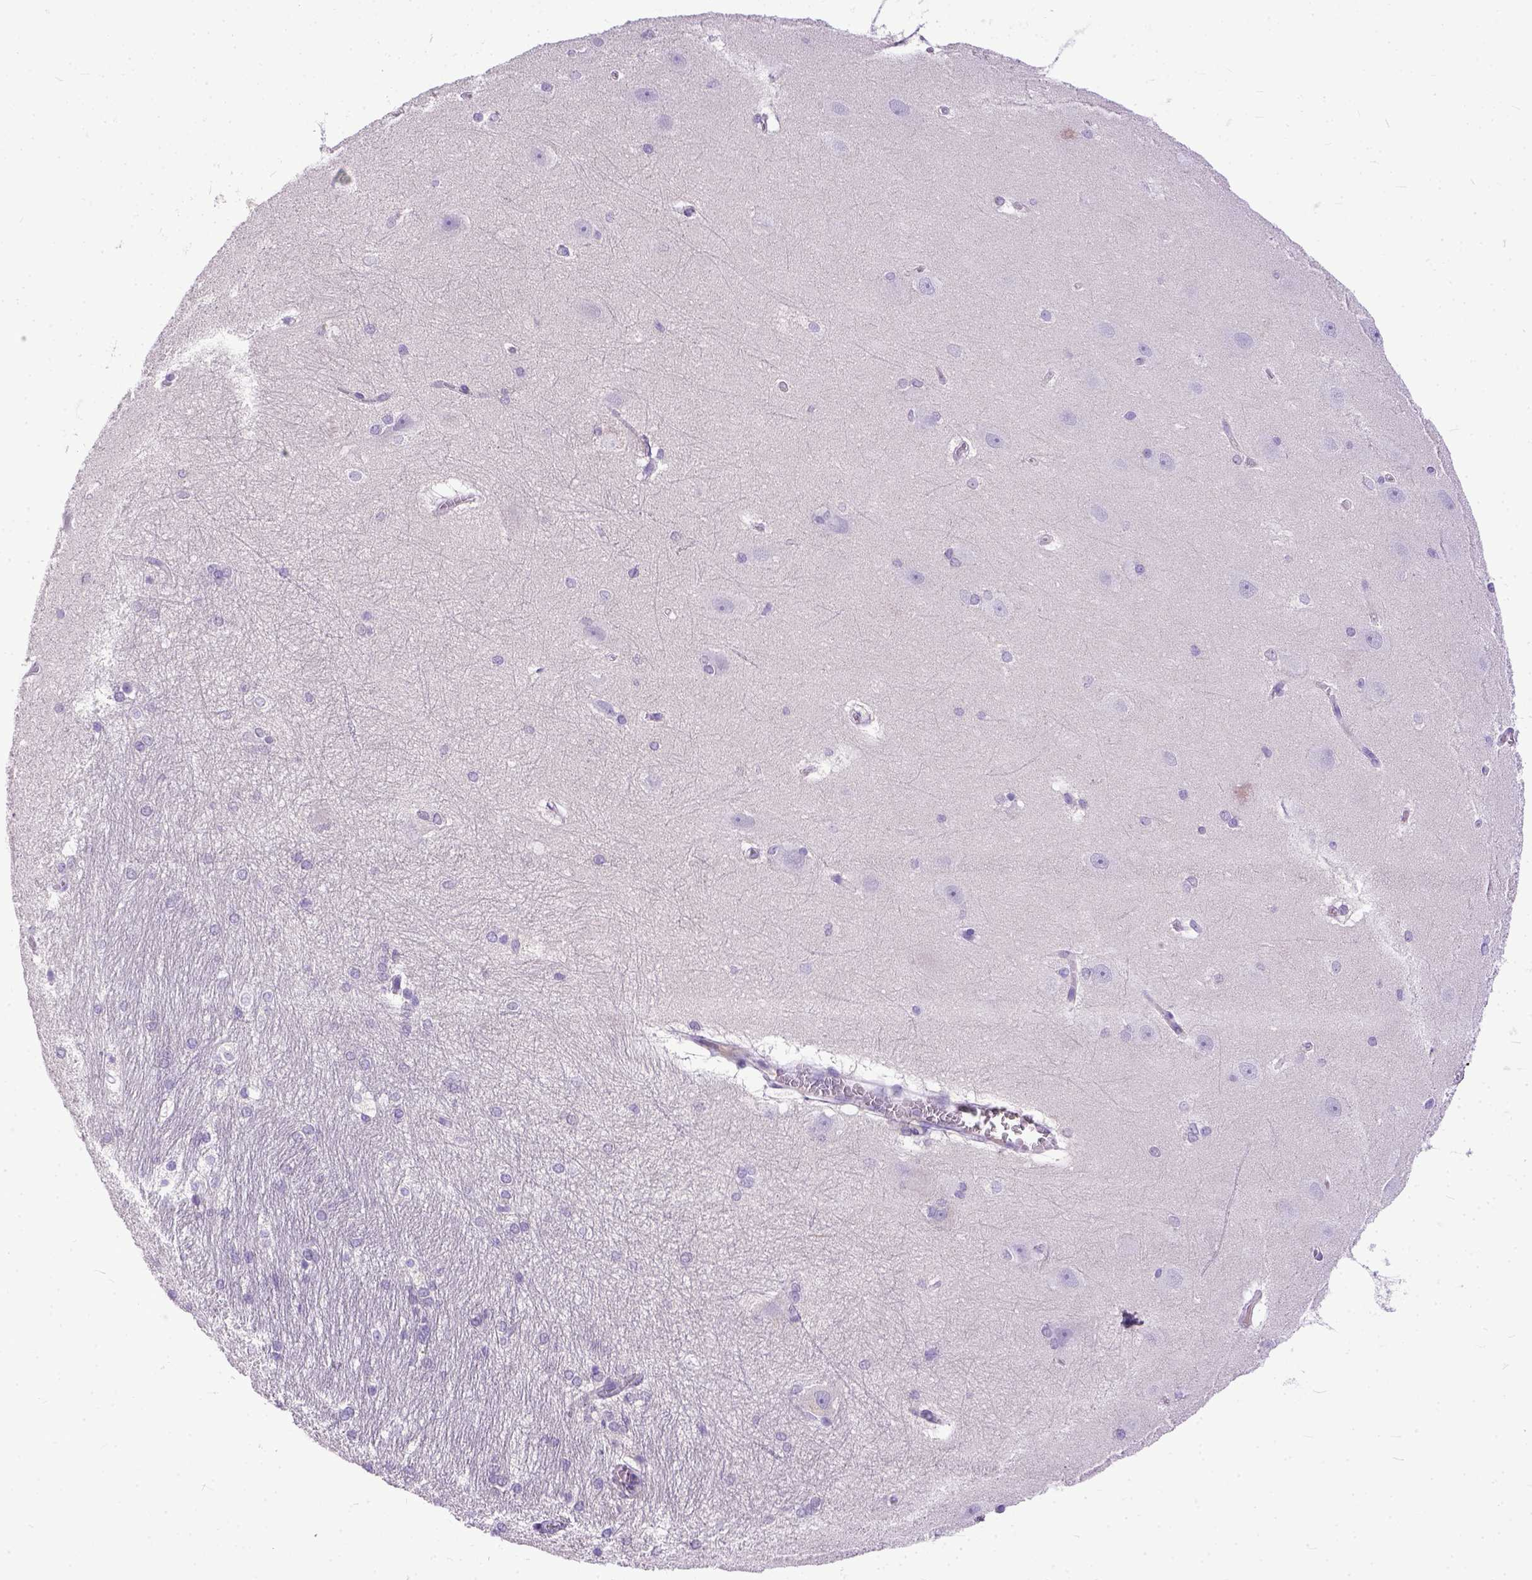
{"staining": {"intensity": "negative", "quantity": "none", "location": "none"}, "tissue": "hippocampus", "cell_type": "Glial cells", "image_type": "normal", "snomed": [{"axis": "morphology", "description": "Normal tissue, NOS"}, {"axis": "topography", "description": "Cerebral cortex"}, {"axis": "topography", "description": "Hippocampus"}], "caption": "The image reveals no significant expression in glial cells of hippocampus.", "gene": "PLK5", "patient": {"sex": "female", "age": 19}}